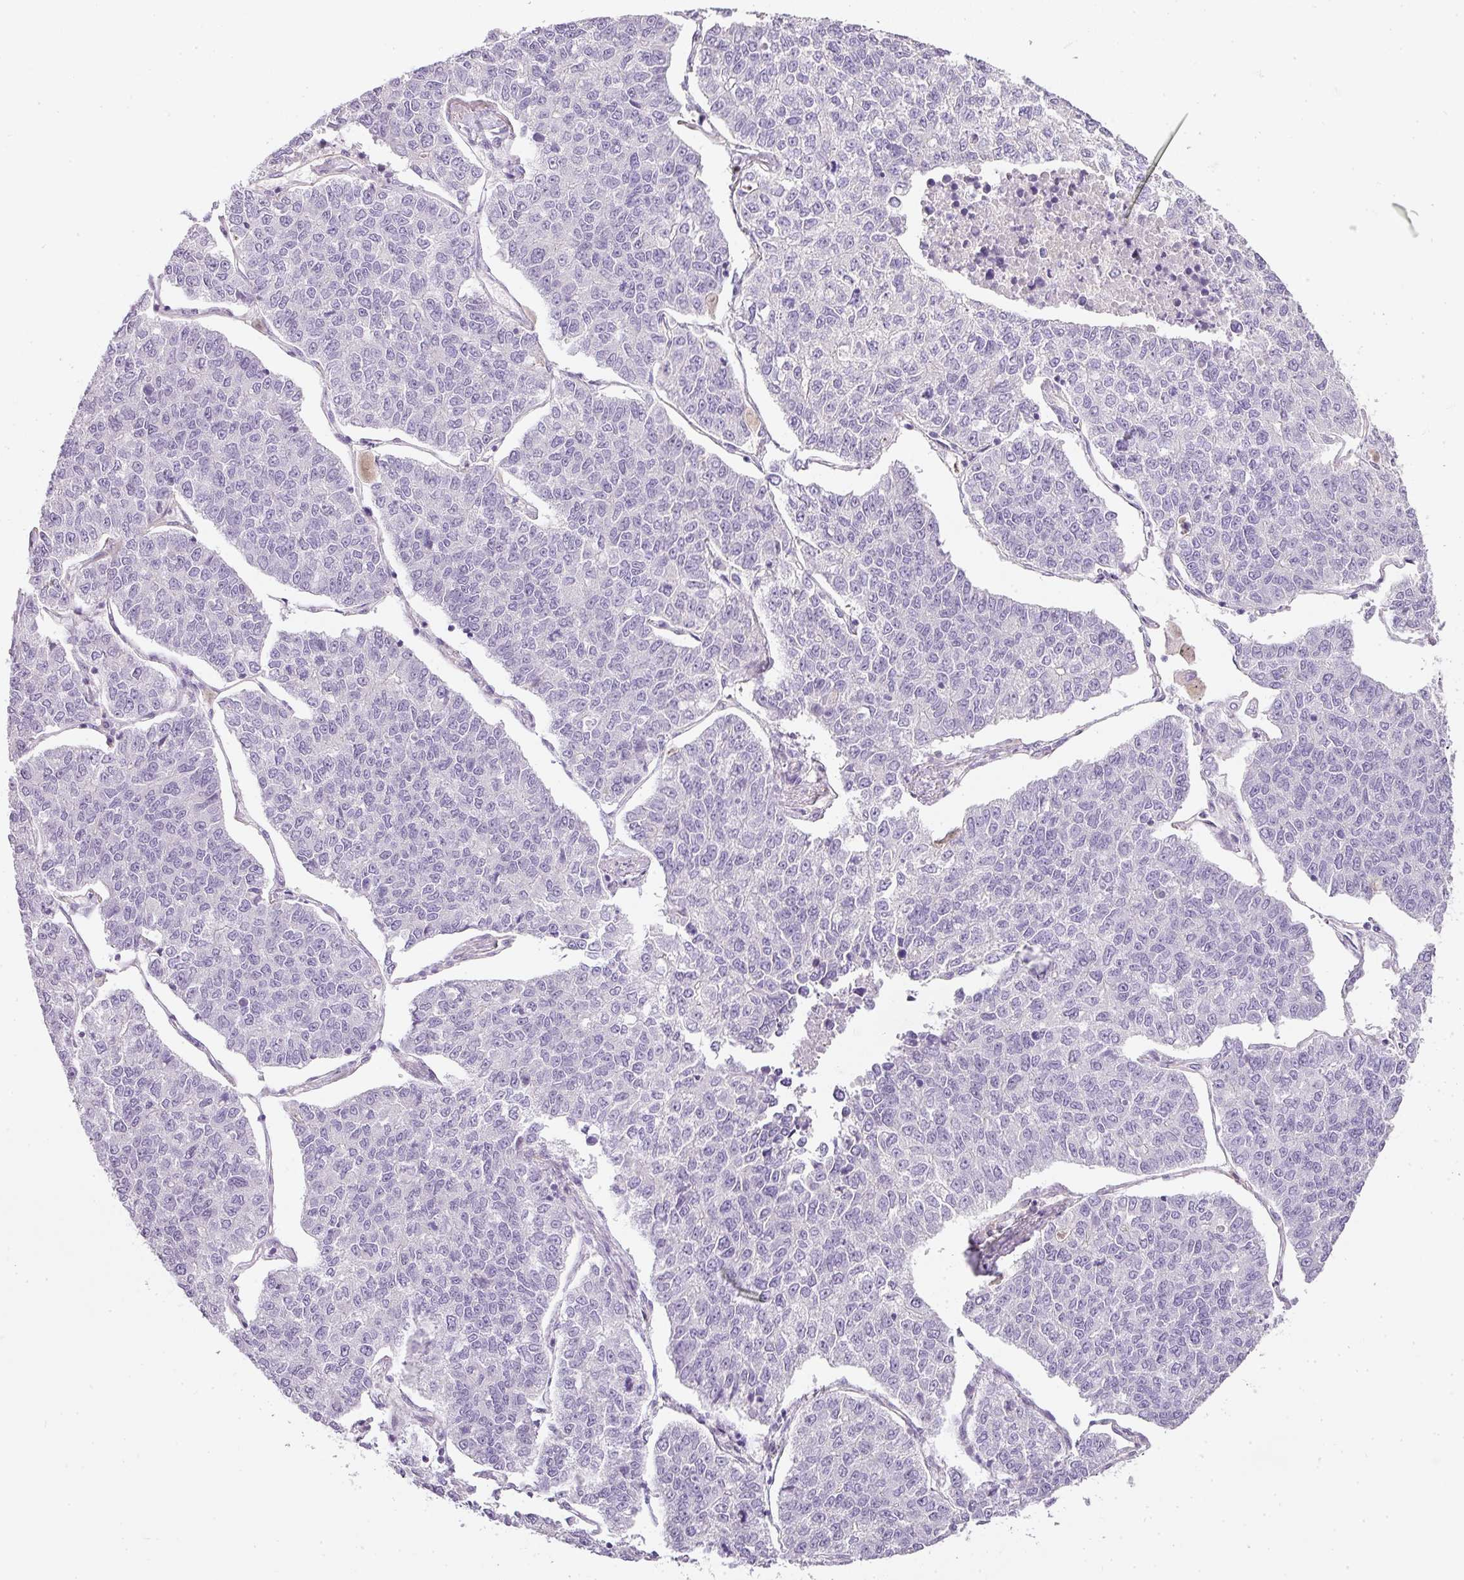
{"staining": {"intensity": "negative", "quantity": "none", "location": "none"}, "tissue": "lung cancer", "cell_type": "Tumor cells", "image_type": "cancer", "snomed": [{"axis": "morphology", "description": "Adenocarcinoma, NOS"}, {"axis": "topography", "description": "Lung"}], "caption": "Tumor cells are negative for brown protein staining in lung cancer. (Brightfield microscopy of DAB immunohistochemistry (IHC) at high magnification).", "gene": "RAX2", "patient": {"sex": "male", "age": 49}}